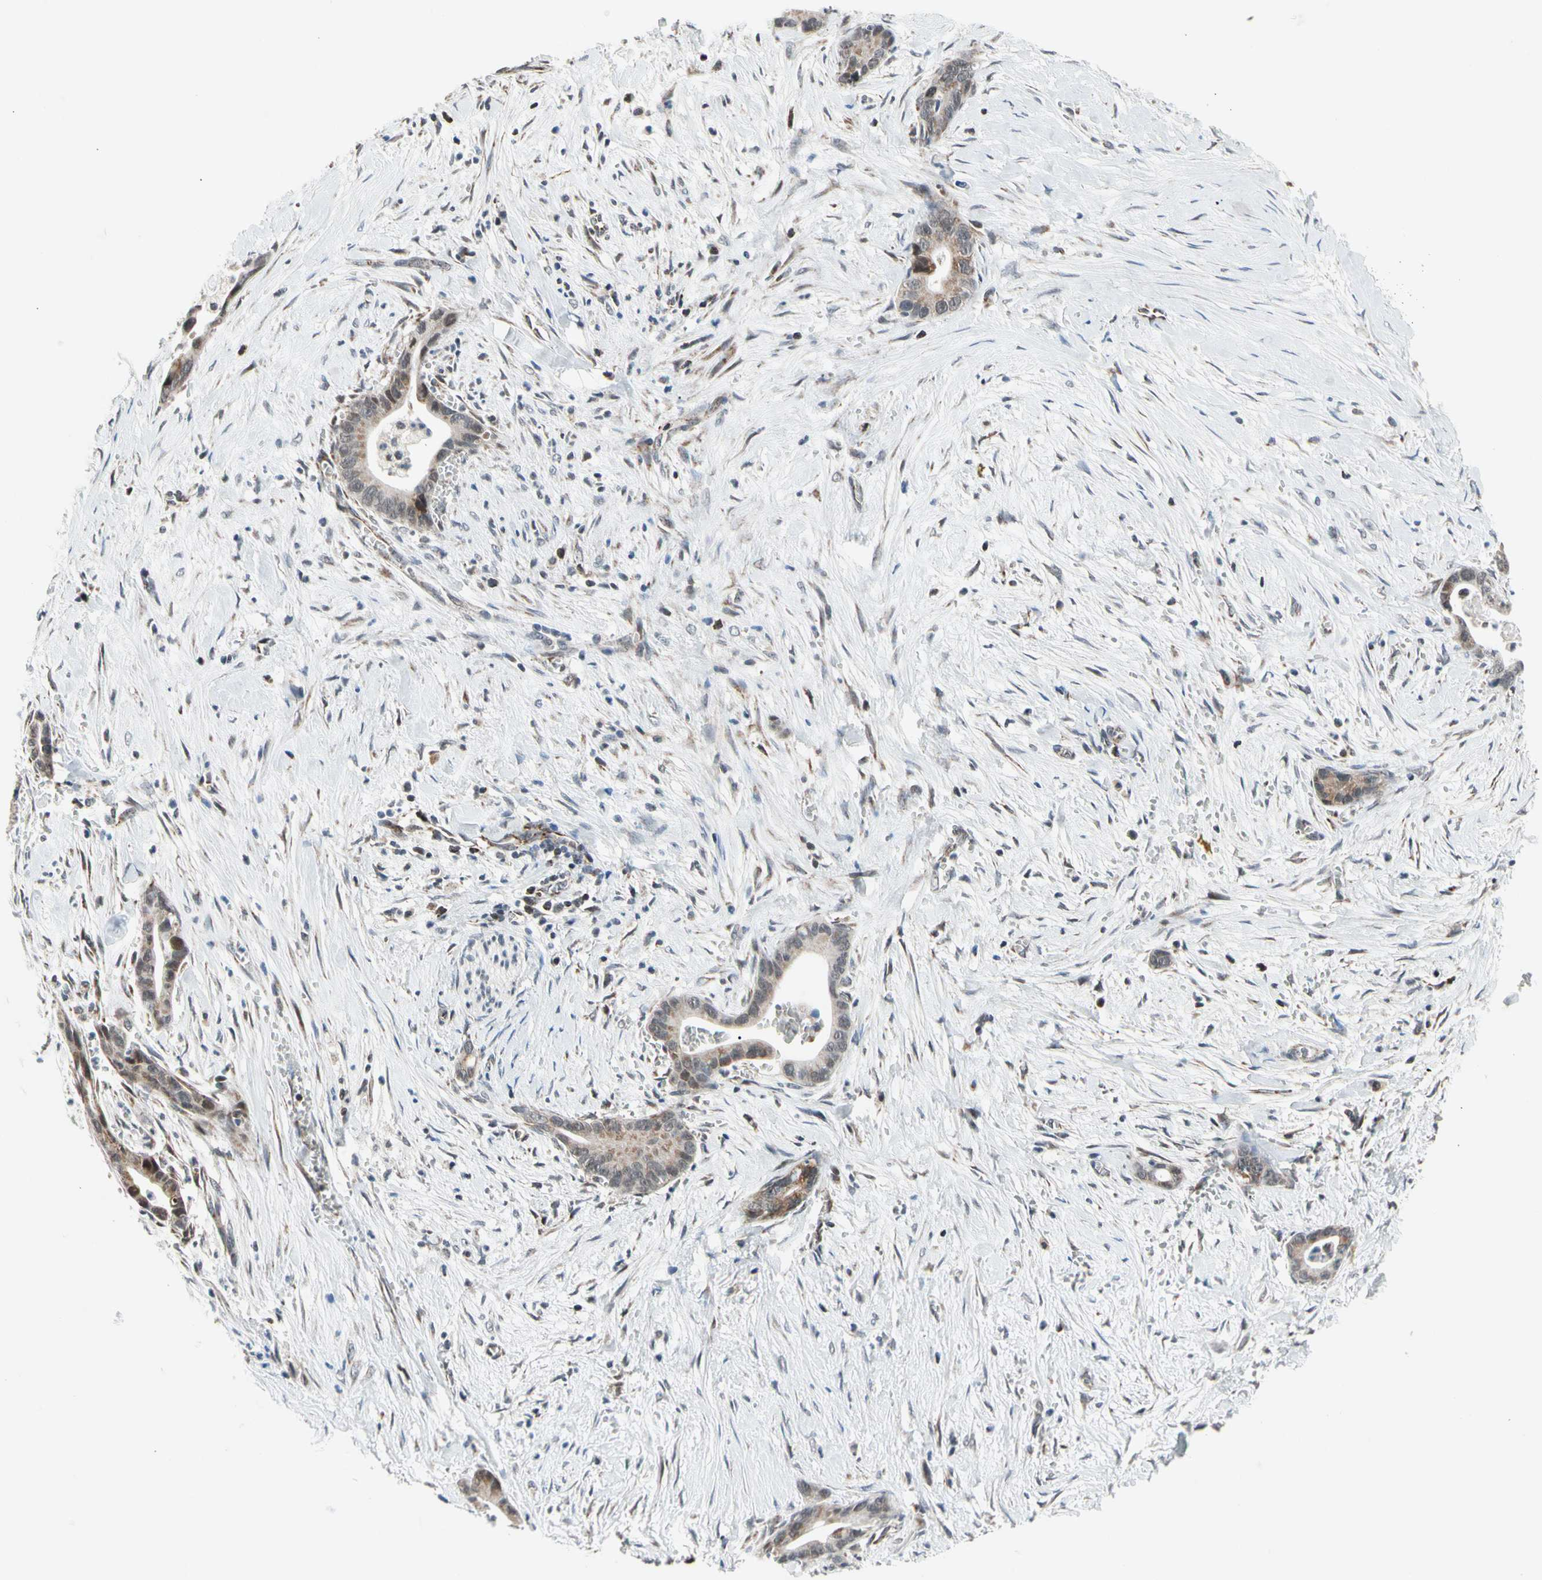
{"staining": {"intensity": "moderate", "quantity": ">75%", "location": "cytoplasmic/membranous"}, "tissue": "liver cancer", "cell_type": "Tumor cells", "image_type": "cancer", "snomed": [{"axis": "morphology", "description": "Cholangiocarcinoma"}, {"axis": "topography", "description": "Liver"}], "caption": "Tumor cells exhibit moderate cytoplasmic/membranous positivity in approximately >75% of cells in liver cholangiocarcinoma.", "gene": "KHDC4", "patient": {"sex": "female", "age": 55}}